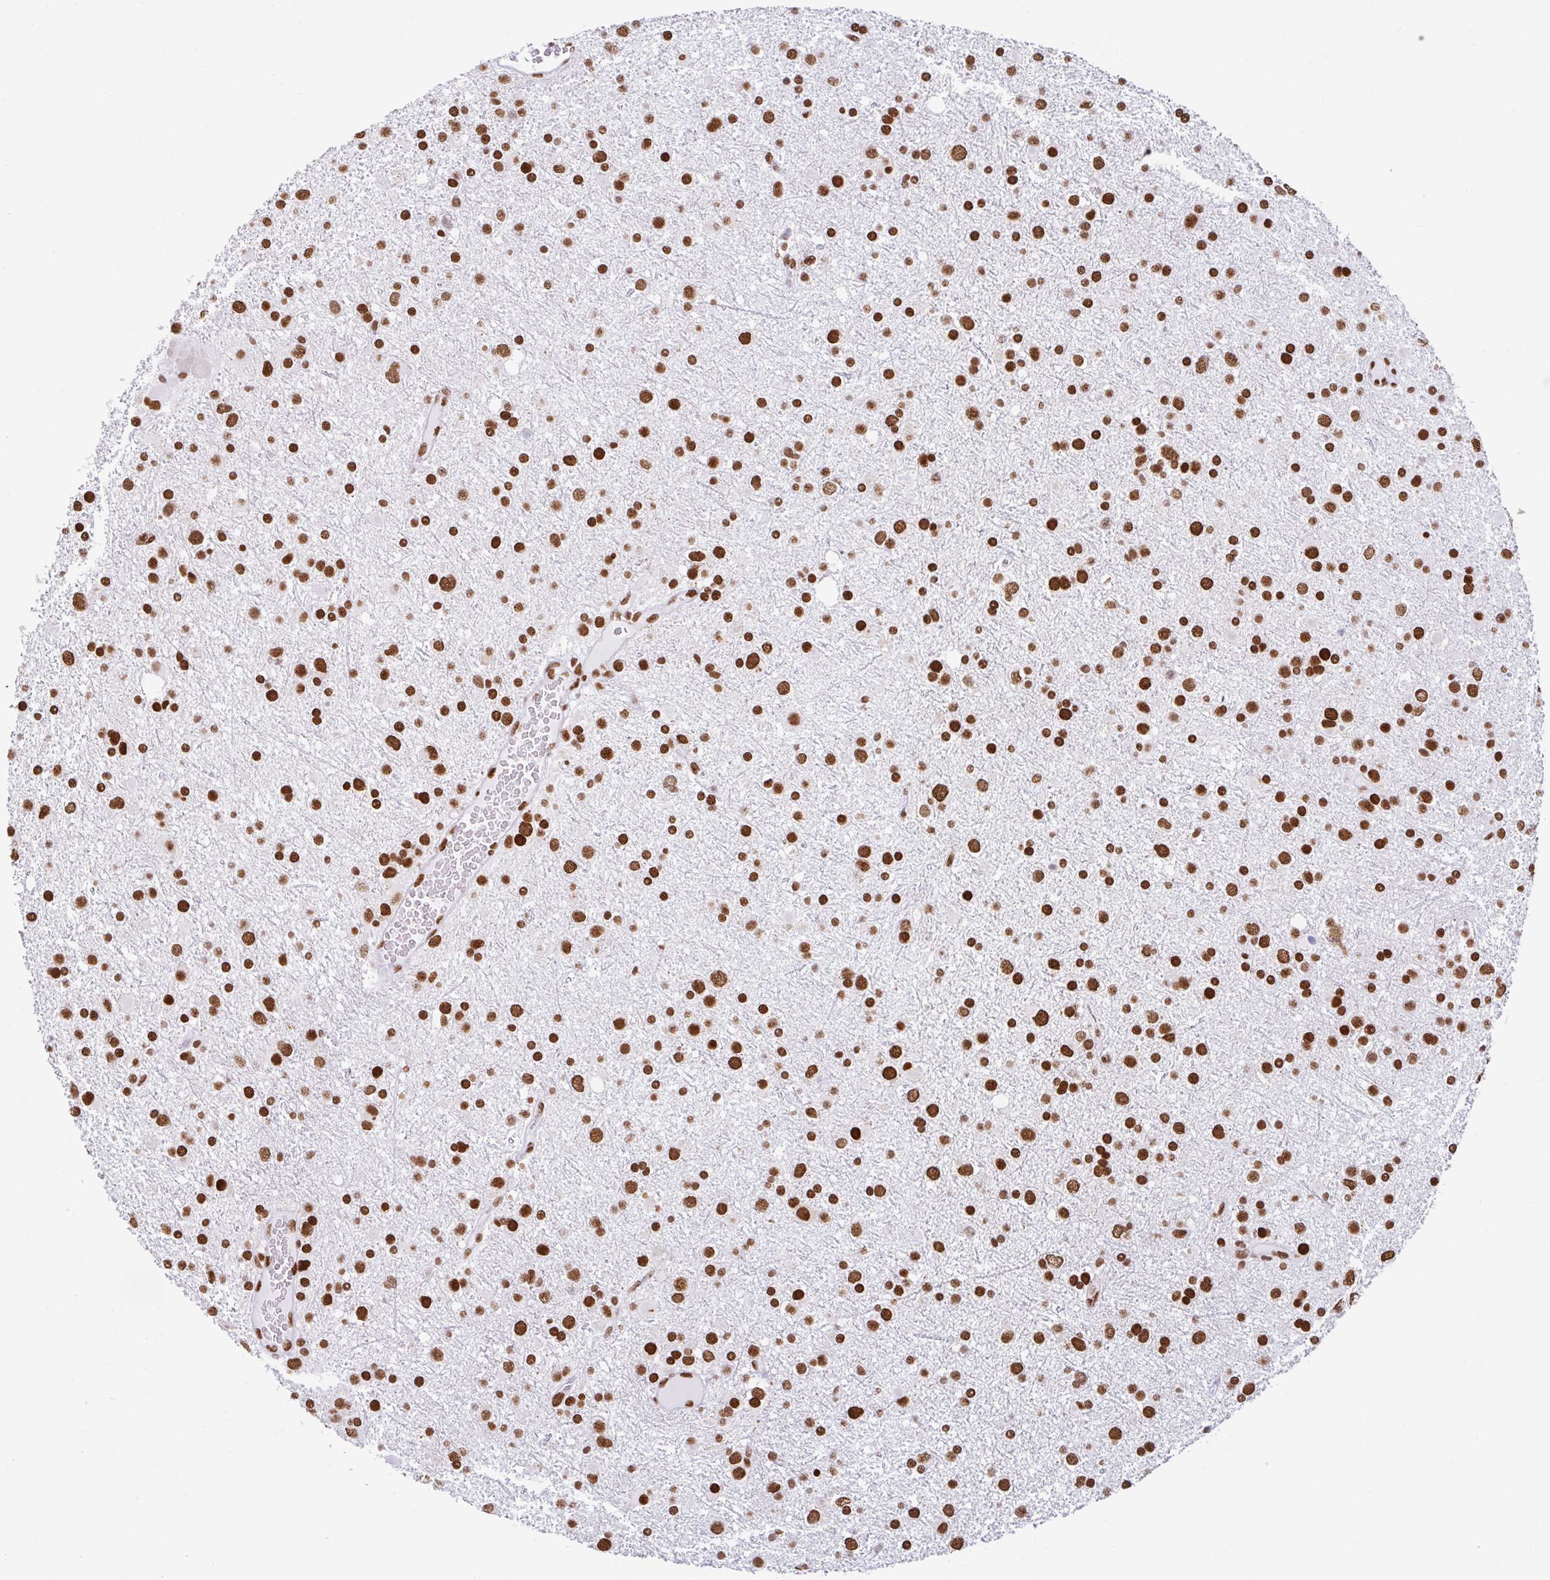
{"staining": {"intensity": "strong", "quantity": ">75%", "location": "nuclear"}, "tissue": "glioma", "cell_type": "Tumor cells", "image_type": "cancer", "snomed": [{"axis": "morphology", "description": "Glioma, malignant, Low grade"}, {"axis": "topography", "description": "Brain"}], "caption": "Protein staining of glioma tissue exhibits strong nuclear staining in about >75% of tumor cells.", "gene": "KHDRBS1", "patient": {"sex": "female", "age": 32}}